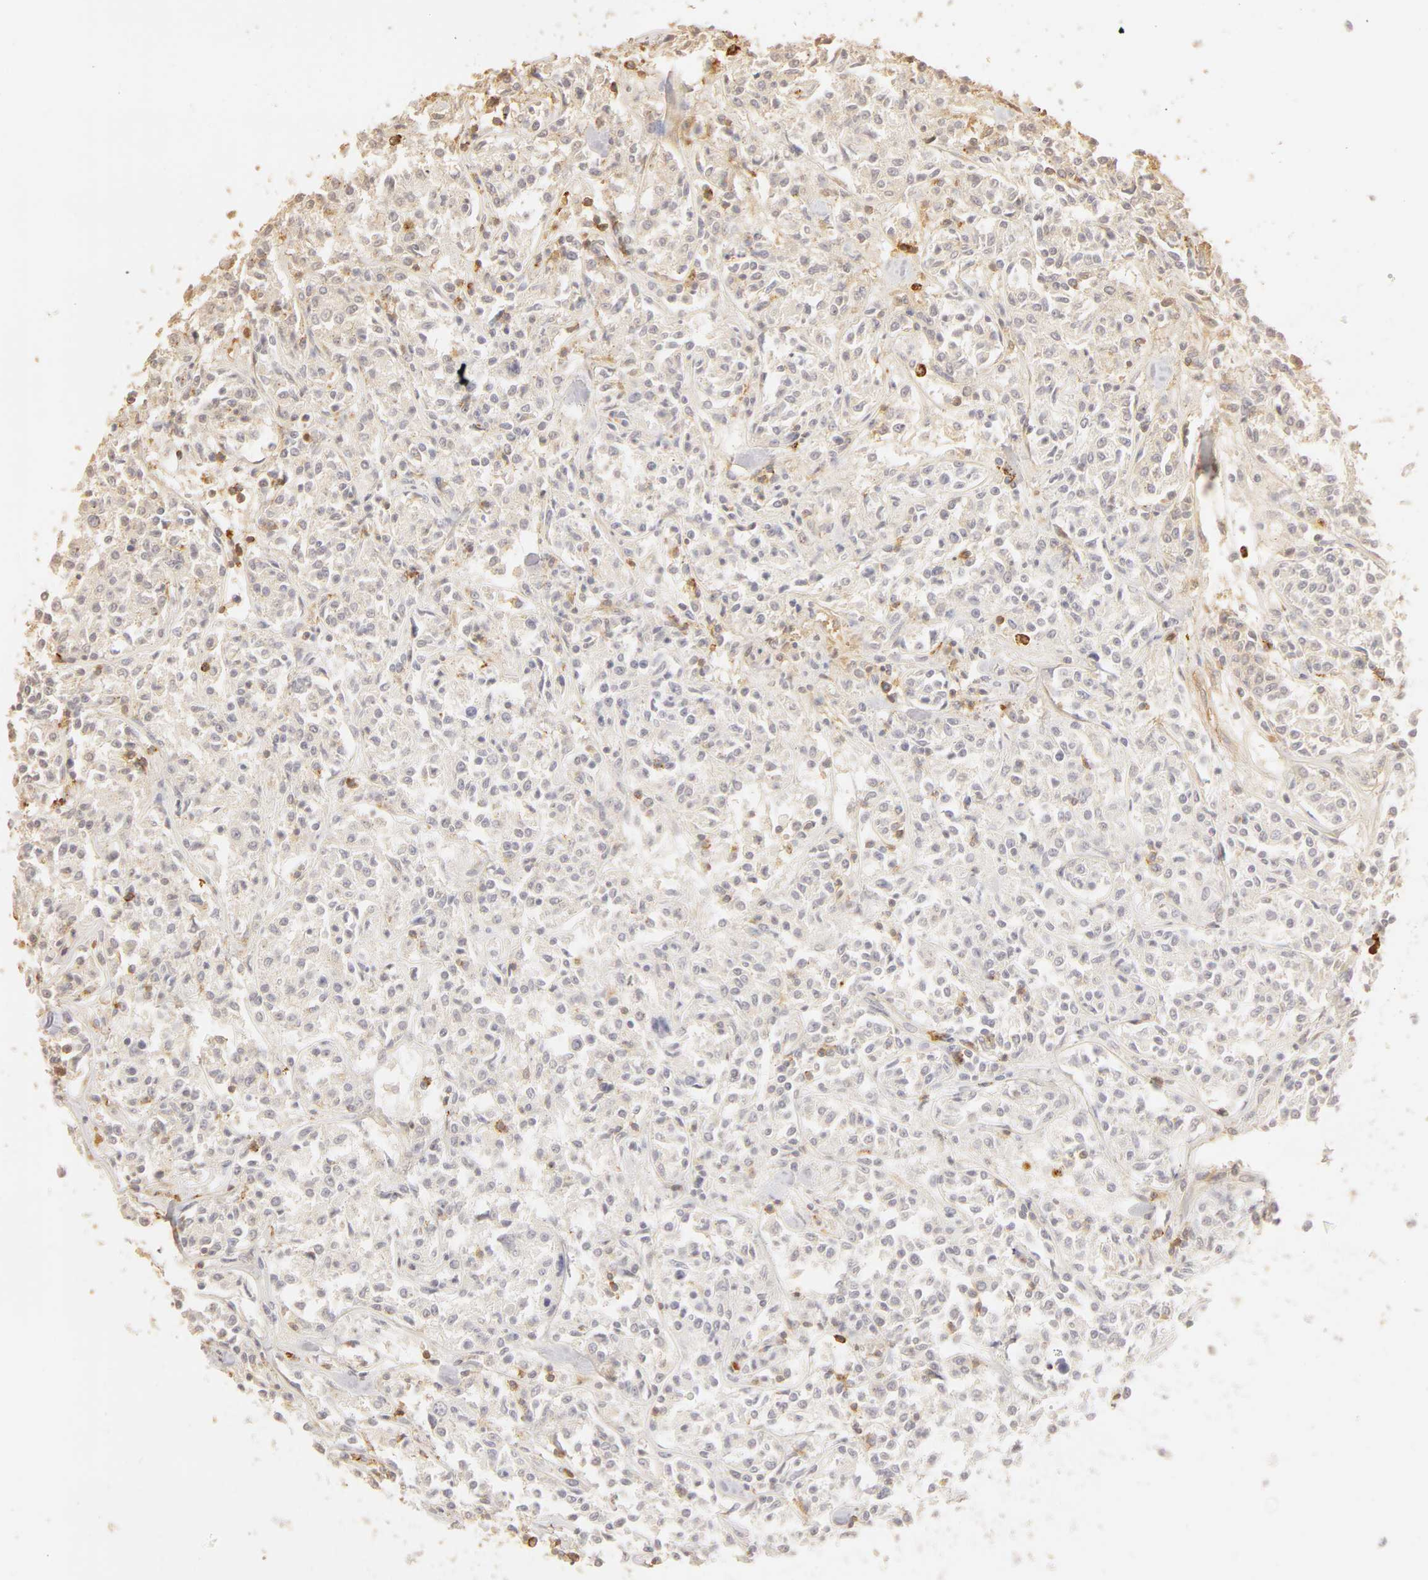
{"staining": {"intensity": "negative", "quantity": "none", "location": "none"}, "tissue": "lymphoma", "cell_type": "Tumor cells", "image_type": "cancer", "snomed": [{"axis": "morphology", "description": "Malignant lymphoma, non-Hodgkin's type, Low grade"}, {"axis": "topography", "description": "Small intestine"}], "caption": "This is an IHC micrograph of human malignant lymphoma, non-Hodgkin's type (low-grade). There is no staining in tumor cells.", "gene": "C1R", "patient": {"sex": "female", "age": 59}}